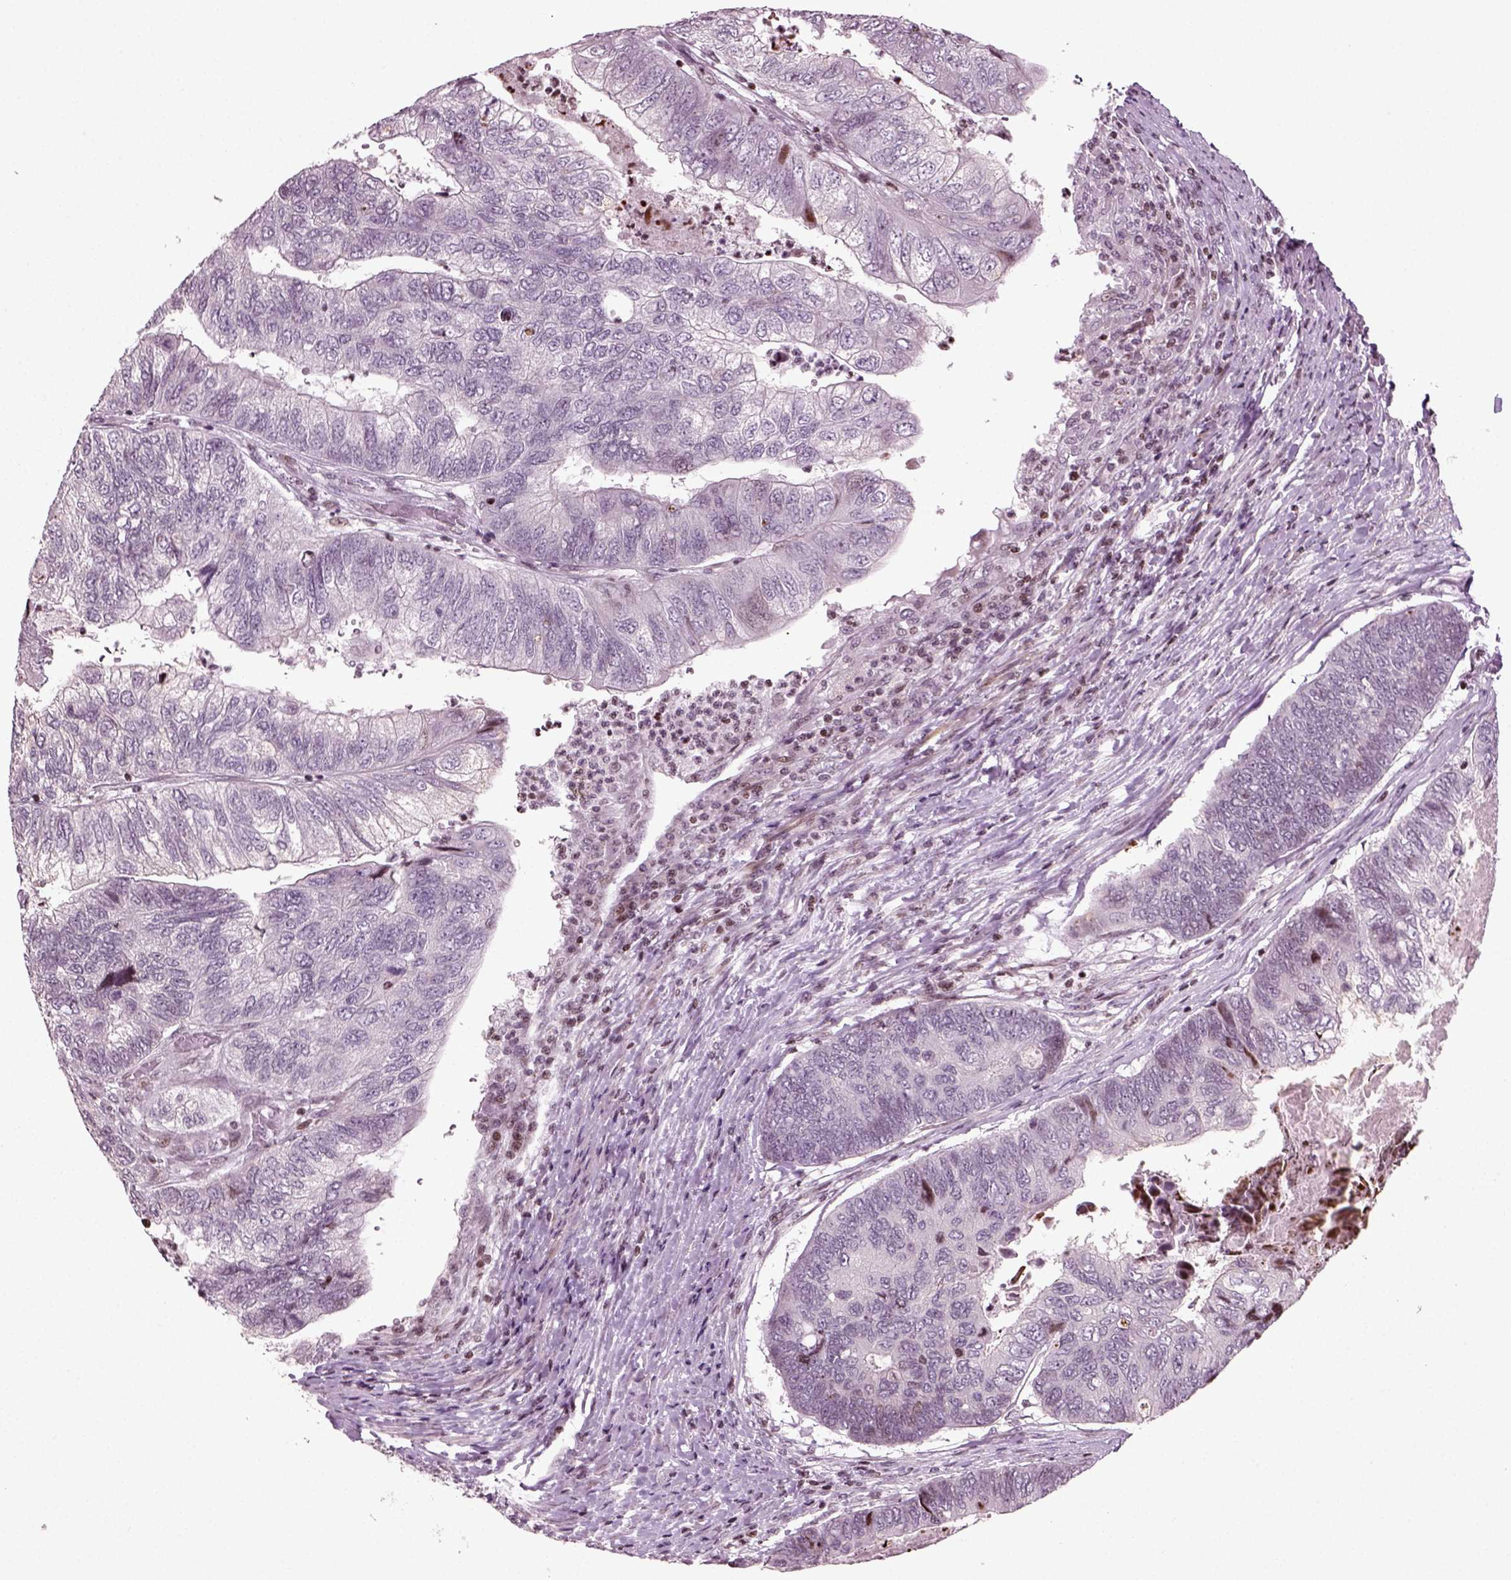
{"staining": {"intensity": "moderate", "quantity": "<25%", "location": "nuclear"}, "tissue": "colorectal cancer", "cell_type": "Tumor cells", "image_type": "cancer", "snomed": [{"axis": "morphology", "description": "Adenocarcinoma, NOS"}, {"axis": "topography", "description": "Colon"}], "caption": "A high-resolution histopathology image shows immunohistochemistry staining of colorectal cancer, which exhibits moderate nuclear staining in about <25% of tumor cells.", "gene": "HEYL", "patient": {"sex": "female", "age": 67}}